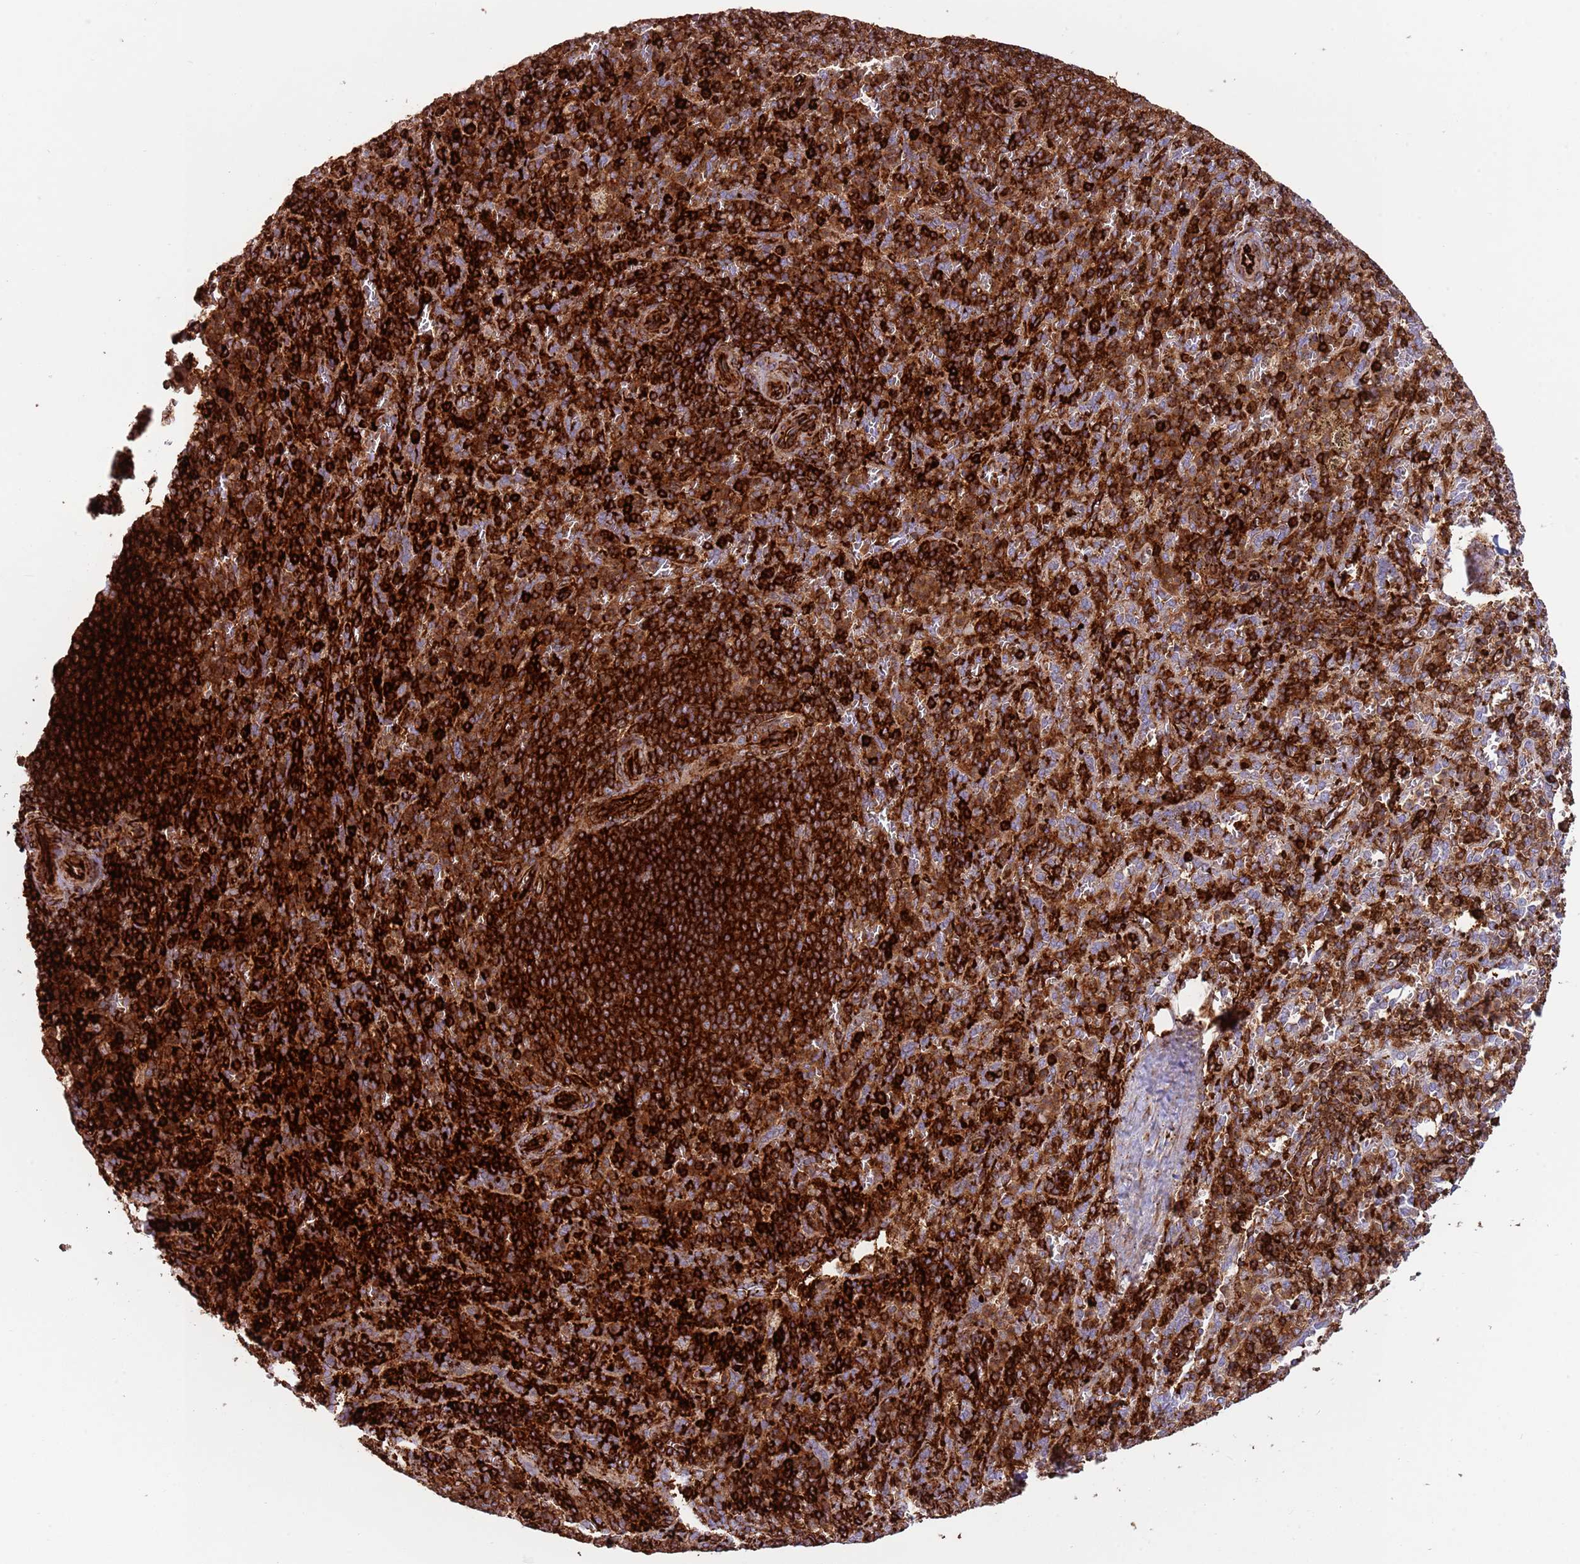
{"staining": {"intensity": "strong", "quantity": ">75%", "location": "cytoplasmic/membranous"}, "tissue": "spleen", "cell_type": "Cells in red pulp", "image_type": "normal", "snomed": [{"axis": "morphology", "description": "Normal tissue, NOS"}, {"axis": "topography", "description": "Spleen"}], "caption": "Cells in red pulp reveal high levels of strong cytoplasmic/membranous staining in about >75% of cells in unremarkable human spleen.", "gene": "KBTBD6", "patient": {"sex": "female", "age": 21}}